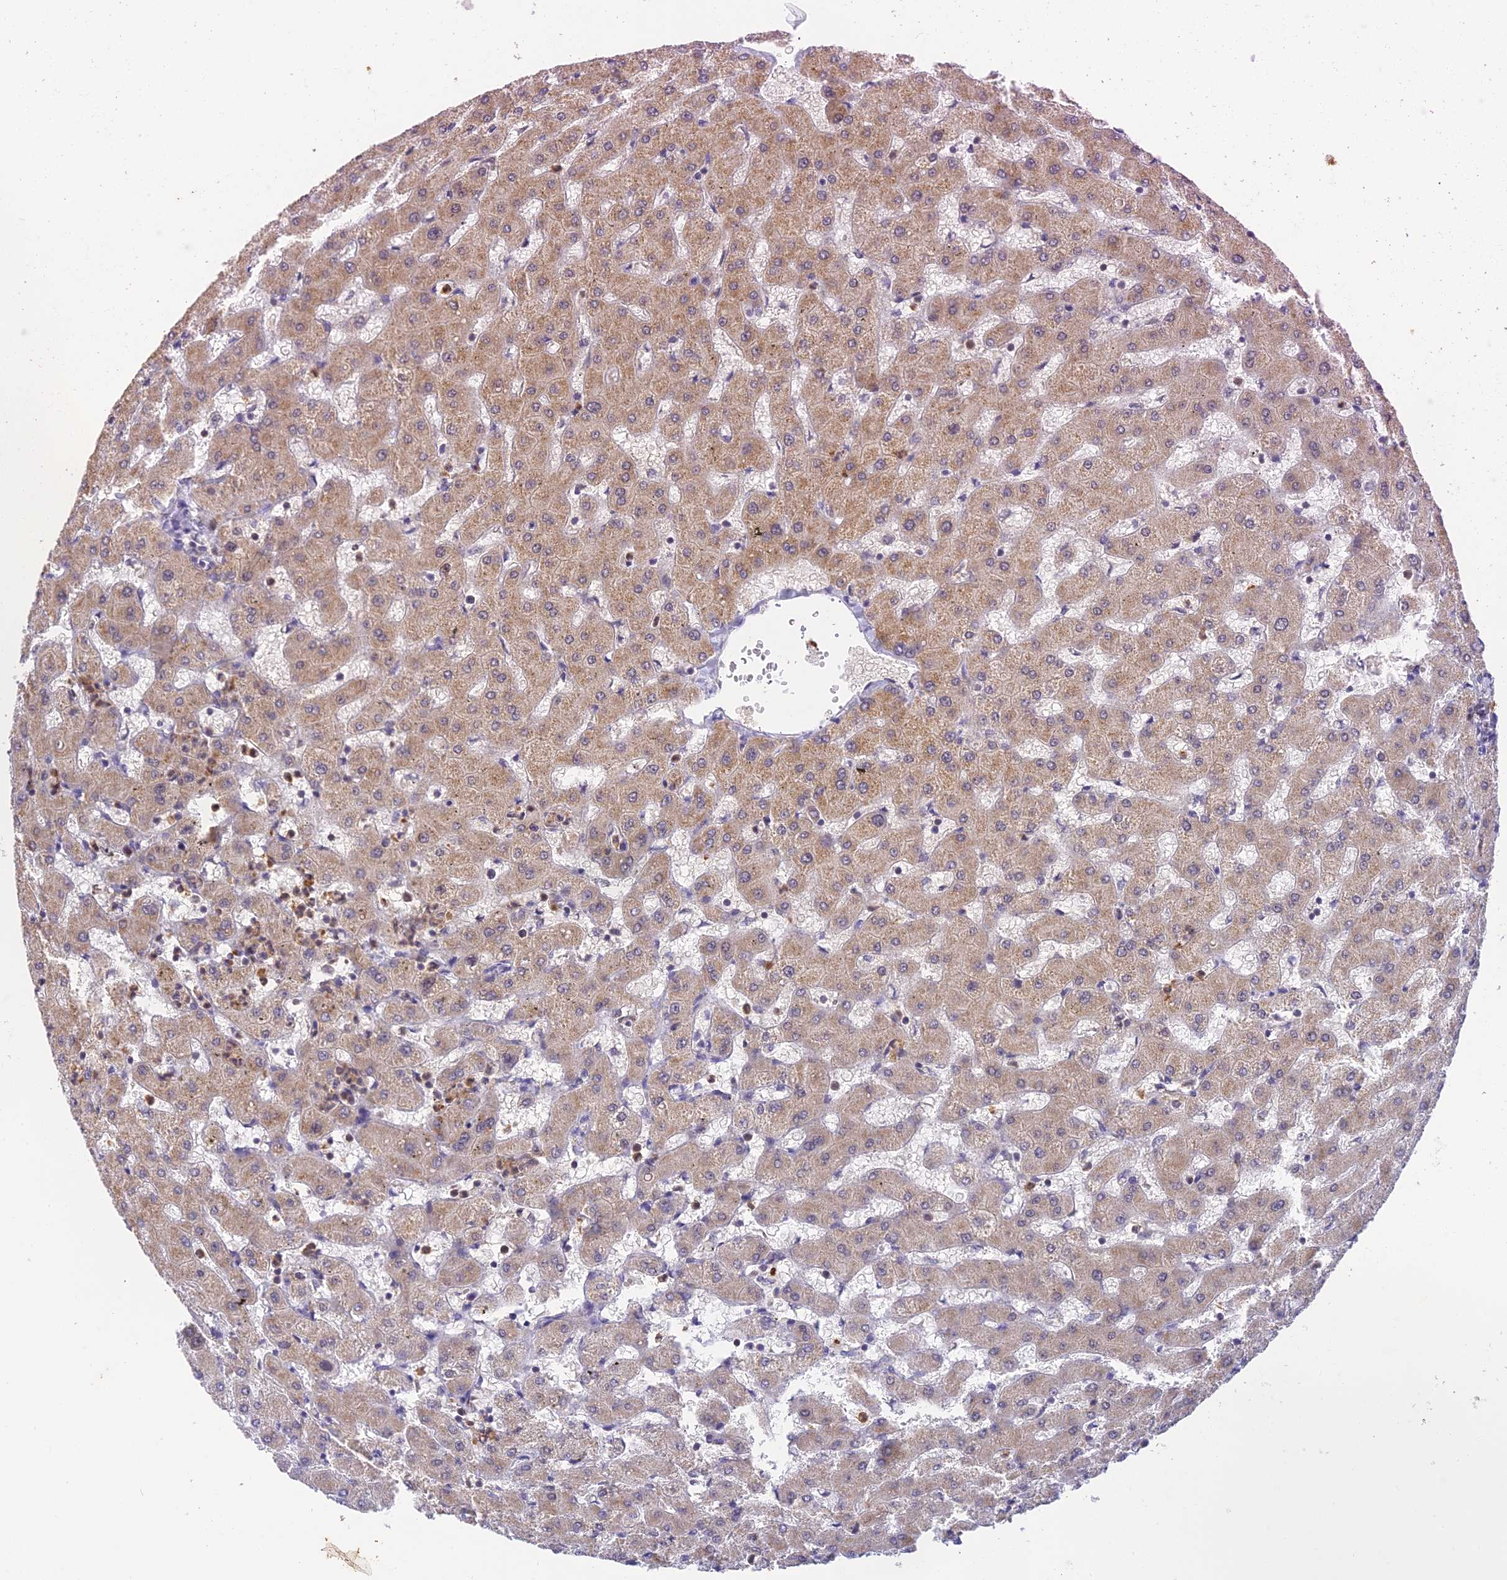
{"staining": {"intensity": "negative", "quantity": "none", "location": "none"}, "tissue": "liver", "cell_type": "Cholangiocytes", "image_type": "normal", "snomed": [{"axis": "morphology", "description": "Normal tissue, NOS"}, {"axis": "topography", "description": "Liver"}], "caption": "Immunohistochemistry (IHC) of normal liver demonstrates no staining in cholangiocytes. Nuclei are stained in blue.", "gene": "PEX16", "patient": {"sex": "female", "age": 63}}